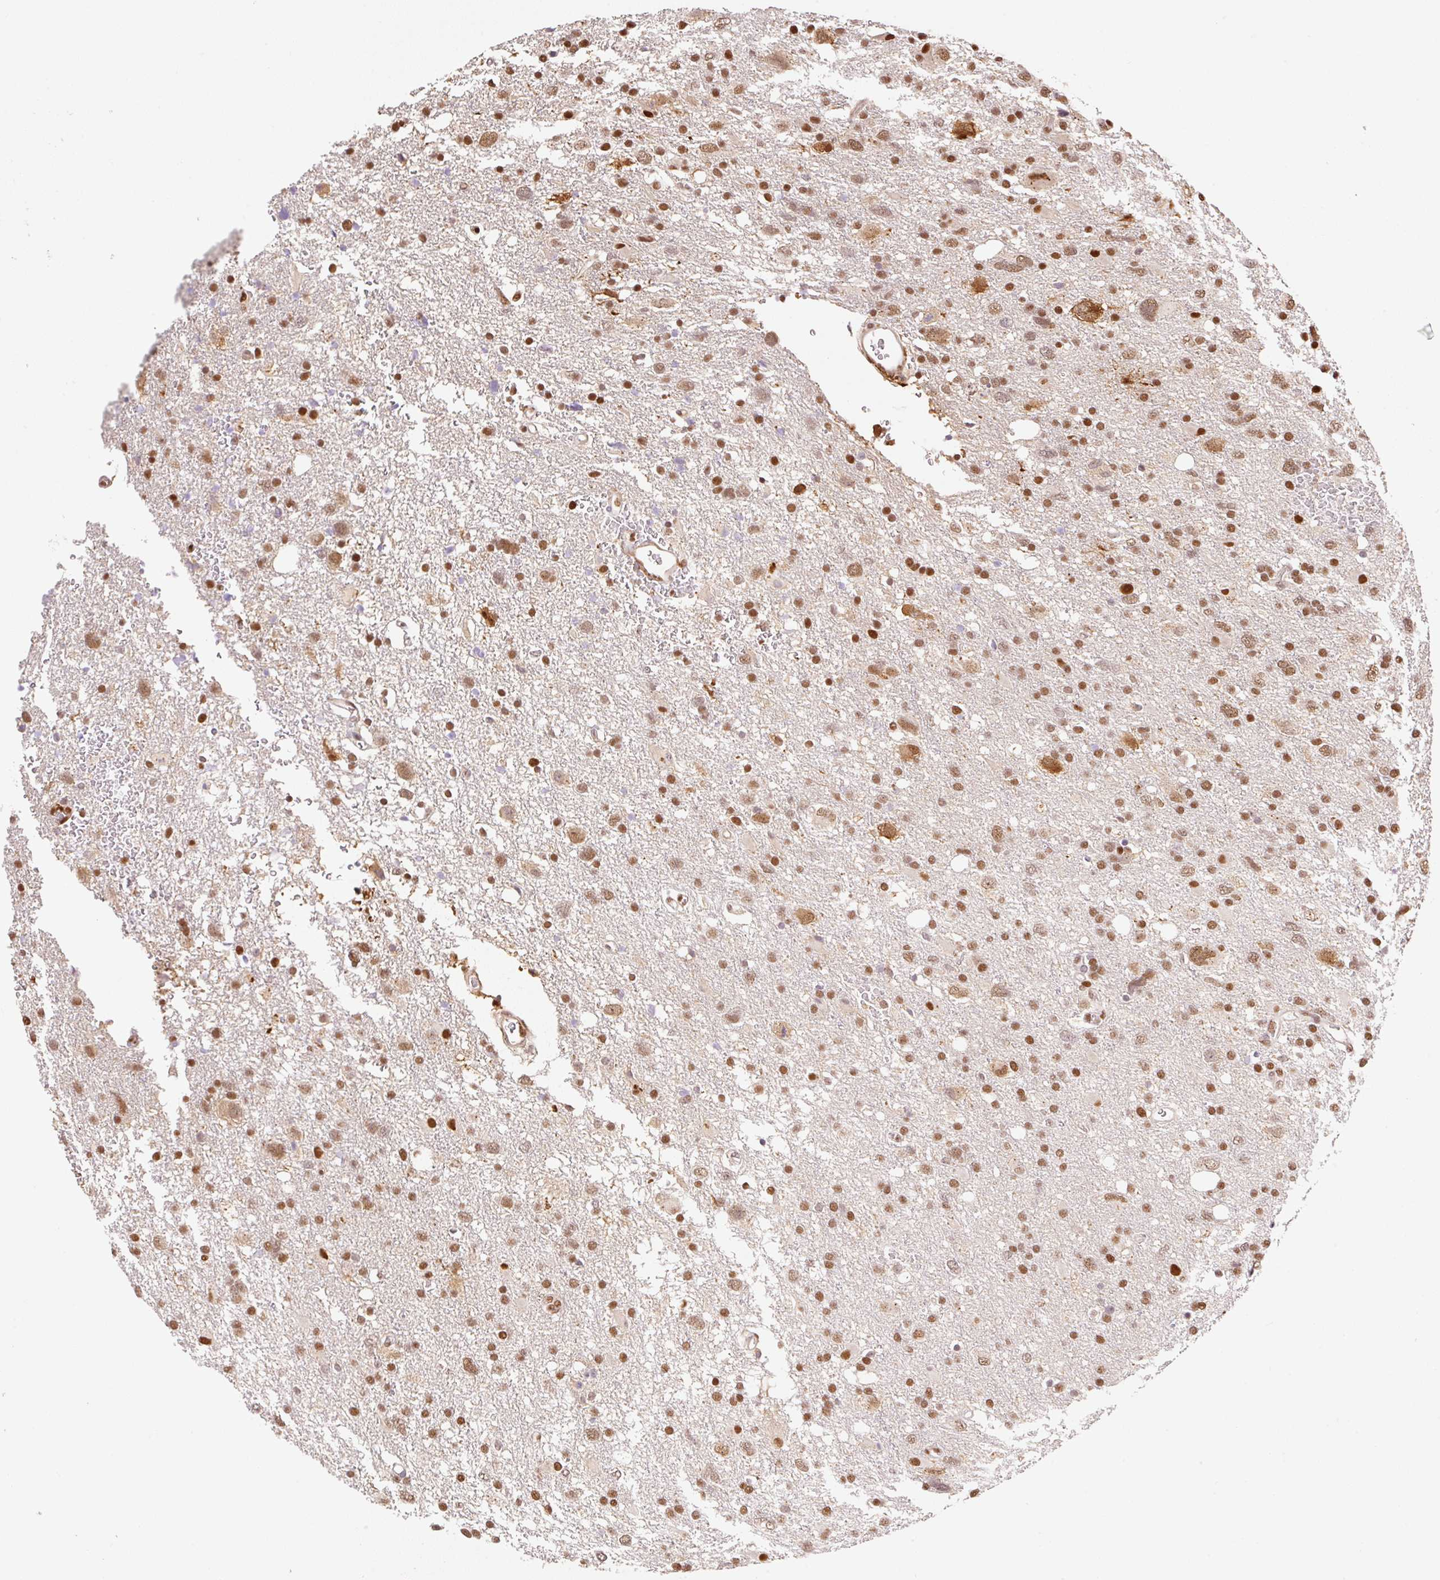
{"staining": {"intensity": "moderate", "quantity": ">75%", "location": "nuclear"}, "tissue": "glioma", "cell_type": "Tumor cells", "image_type": "cancer", "snomed": [{"axis": "morphology", "description": "Glioma, malignant, High grade"}, {"axis": "topography", "description": "Brain"}], "caption": "Glioma was stained to show a protein in brown. There is medium levels of moderate nuclear expression in about >75% of tumor cells.", "gene": "GPR139", "patient": {"sex": "male", "age": 61}}